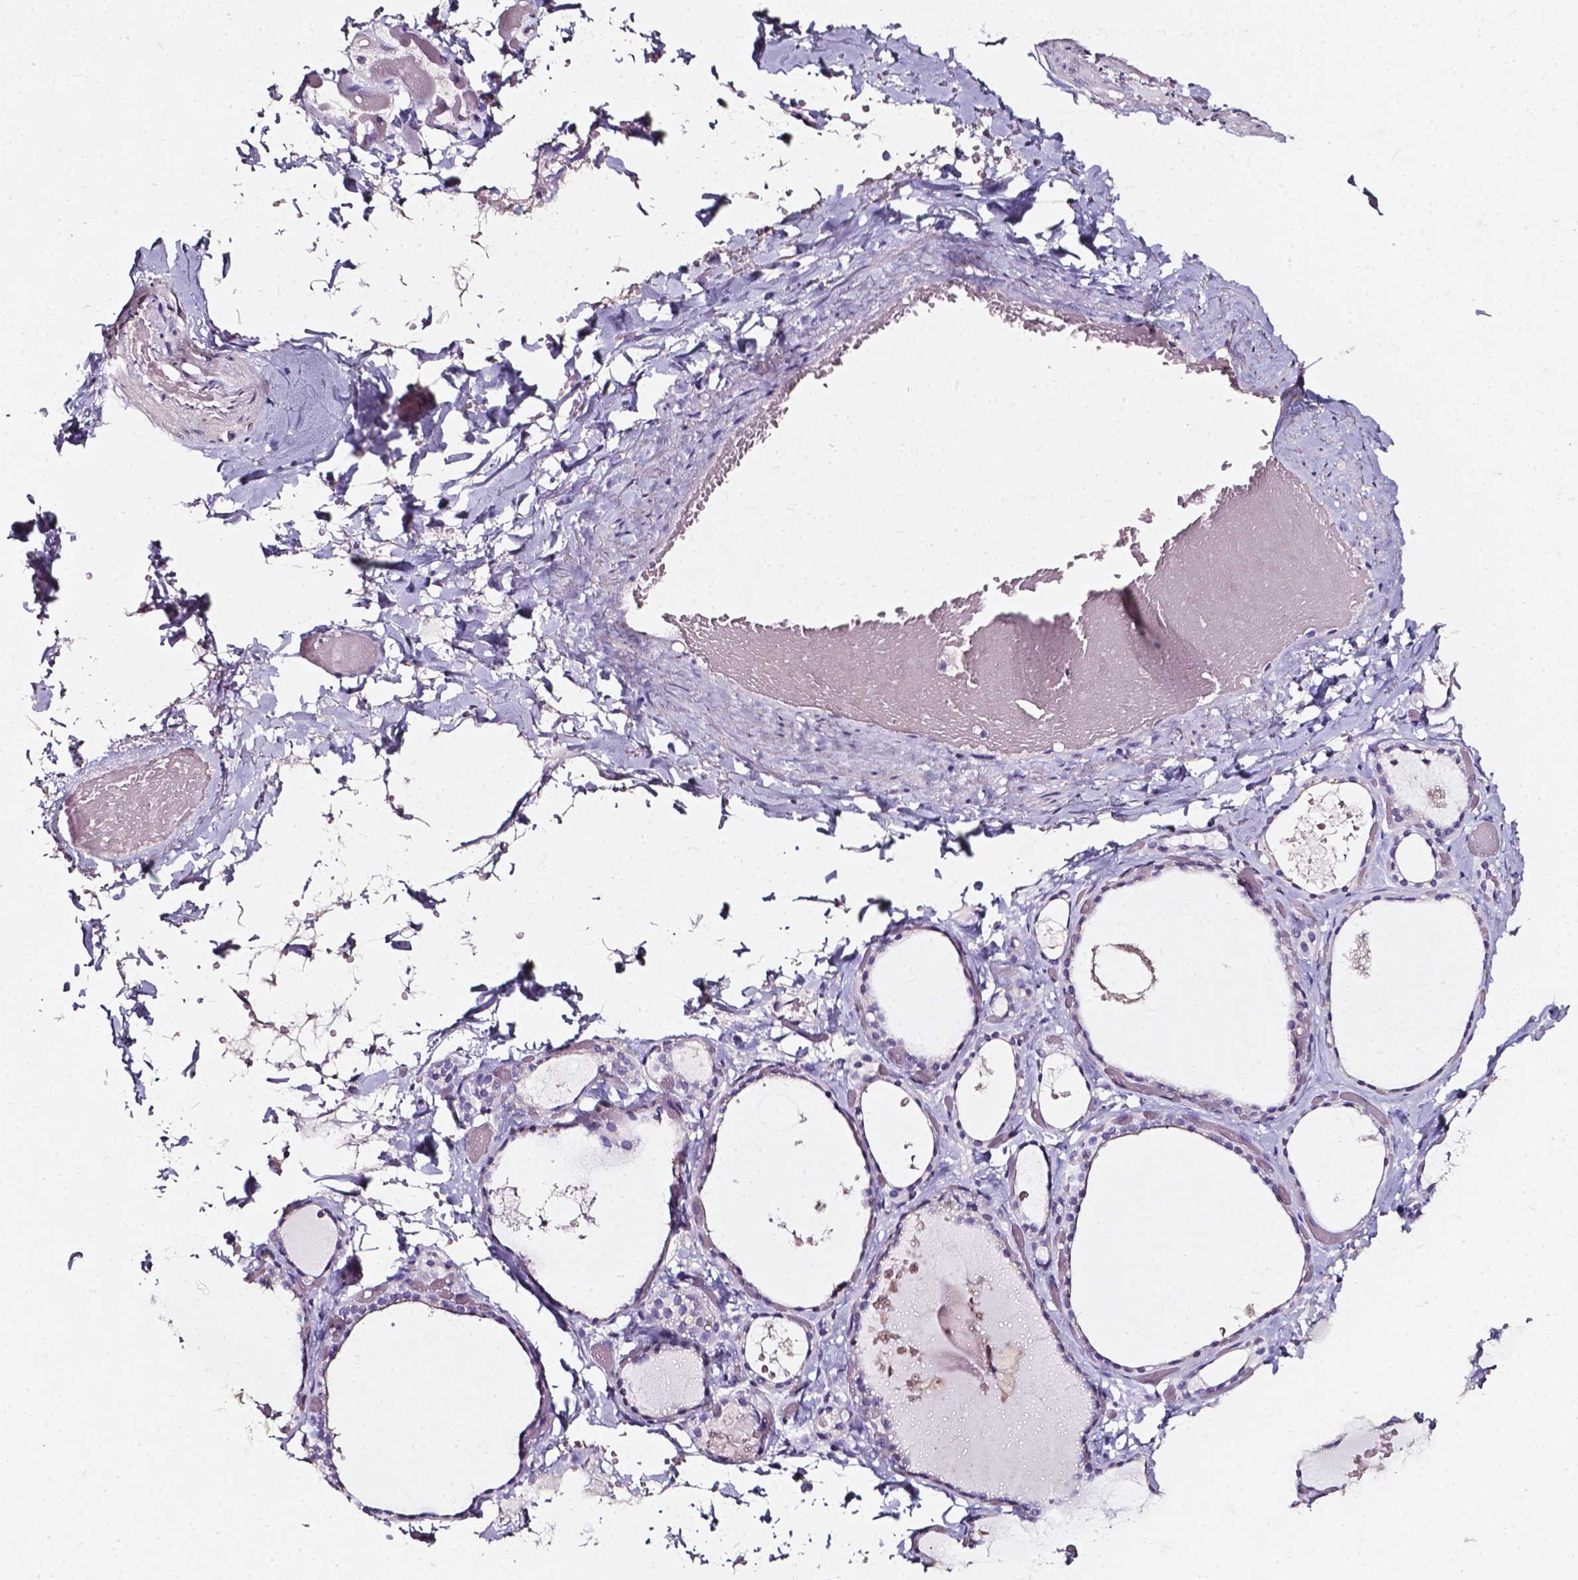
{"staining": {"intensity": "negative", "quantity": "none", "location": "none"}, "tissue": "thyroid gland", "cell_type": "Glandular cells", "image_type": "normal", "snomed": [{"axis": "morphology", "description": "Normal tissue, NOS"}, {"axis": "topography", "description": "Thyroid gland"}], "caption": "Protein analysis of benign thyroid gland displays no significant expression in glandular cells. (Stains: DAB IHC with hematoxylin counter stain, Microscopy: brightfield microscopy at high magnification).", "gene": "AKR1B10", "patient": {"sex": "female", "age": 56}}